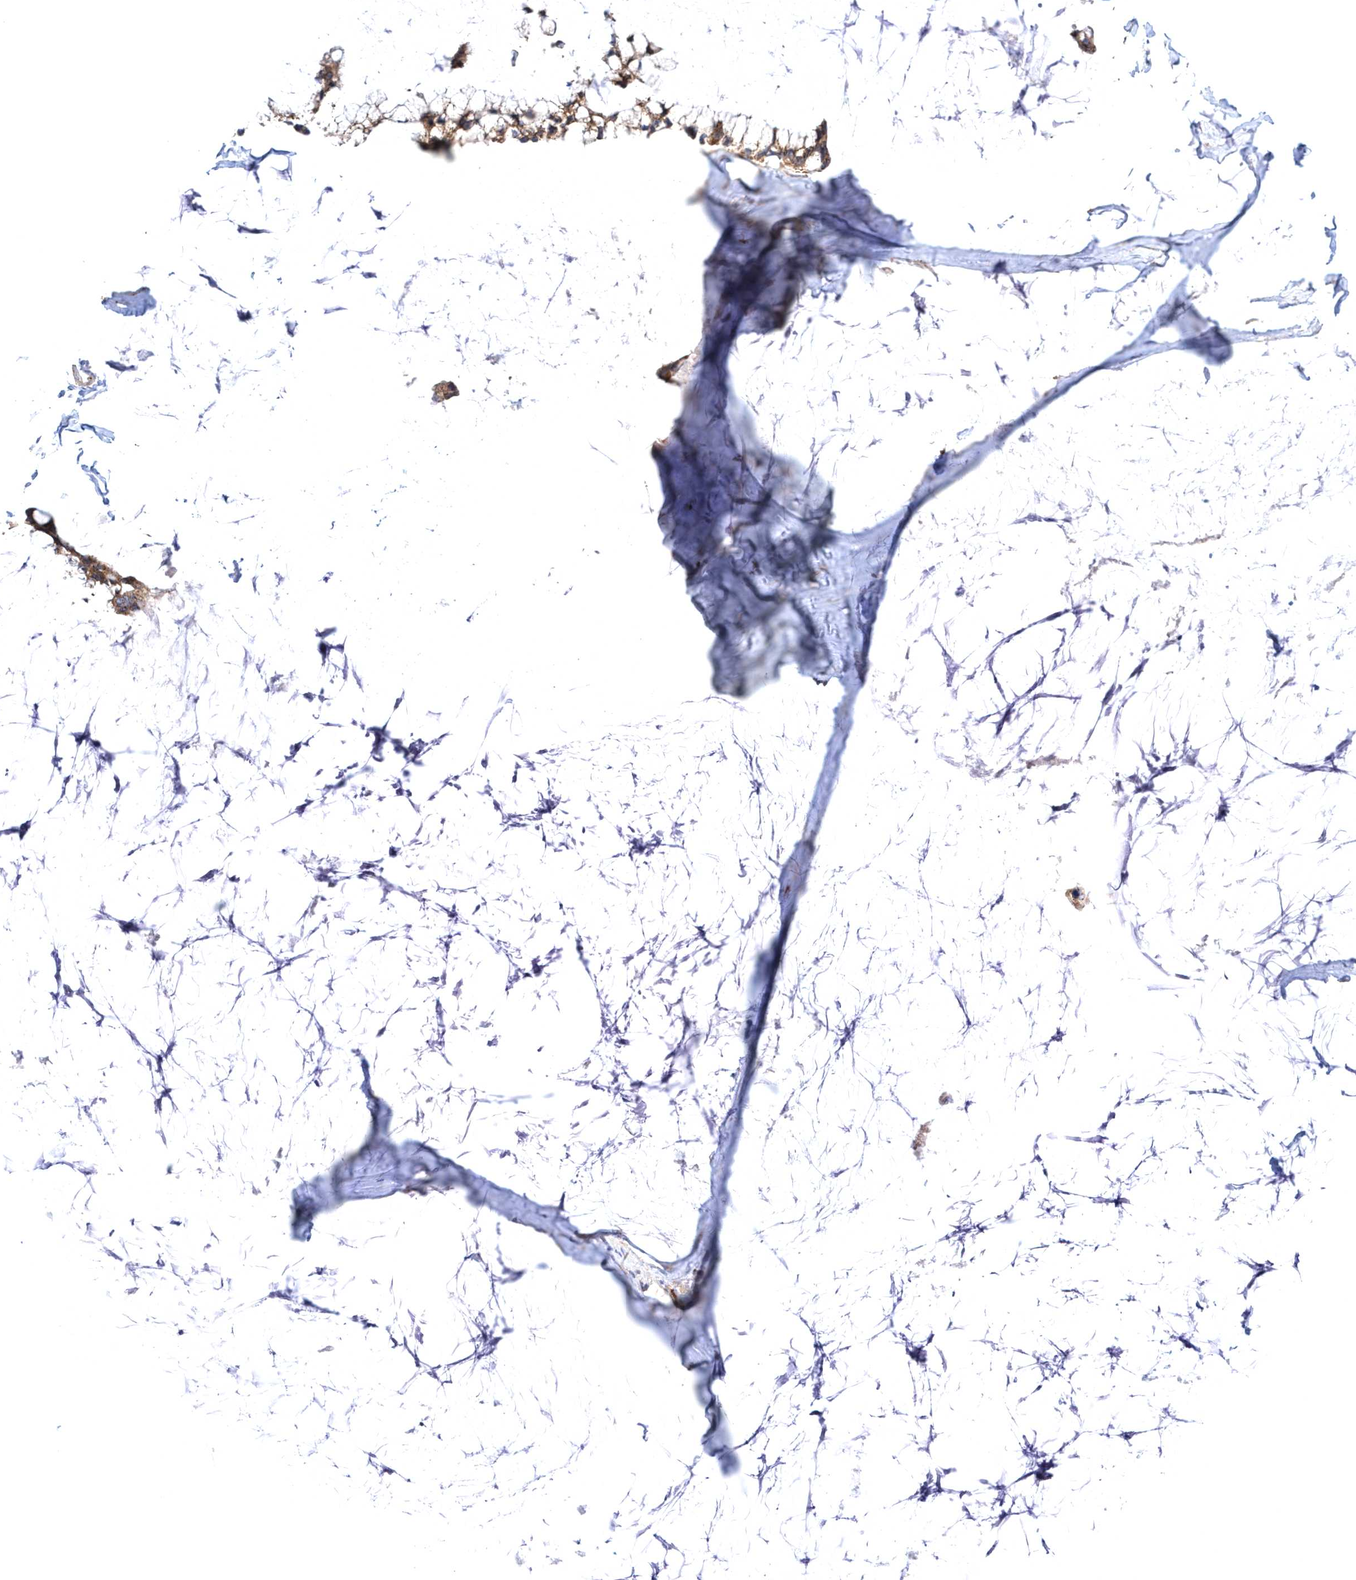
{"staining": {"intensity": "moderate", "quantity": ">75%", "location": "cytoplasmic/membranous"}, "tissue": "ovarian cancer", "cell_type": "Tumor cells", "image_type": "cancer", "snomed": [{"axis": "morphology", "description": "Cystadenocarcinoma, mucinous, NOS"}, {"axis": "topography", "description": "Ovary"}], "caption": "A medium amount of moderate cytoplasmic/membranous staining is seen in about >75% of tumor cells in ovarian mucinous cystadenocarcinoma tissue.", "gene": "COPB2", "patient": {"sex": "female", "age": 39}}